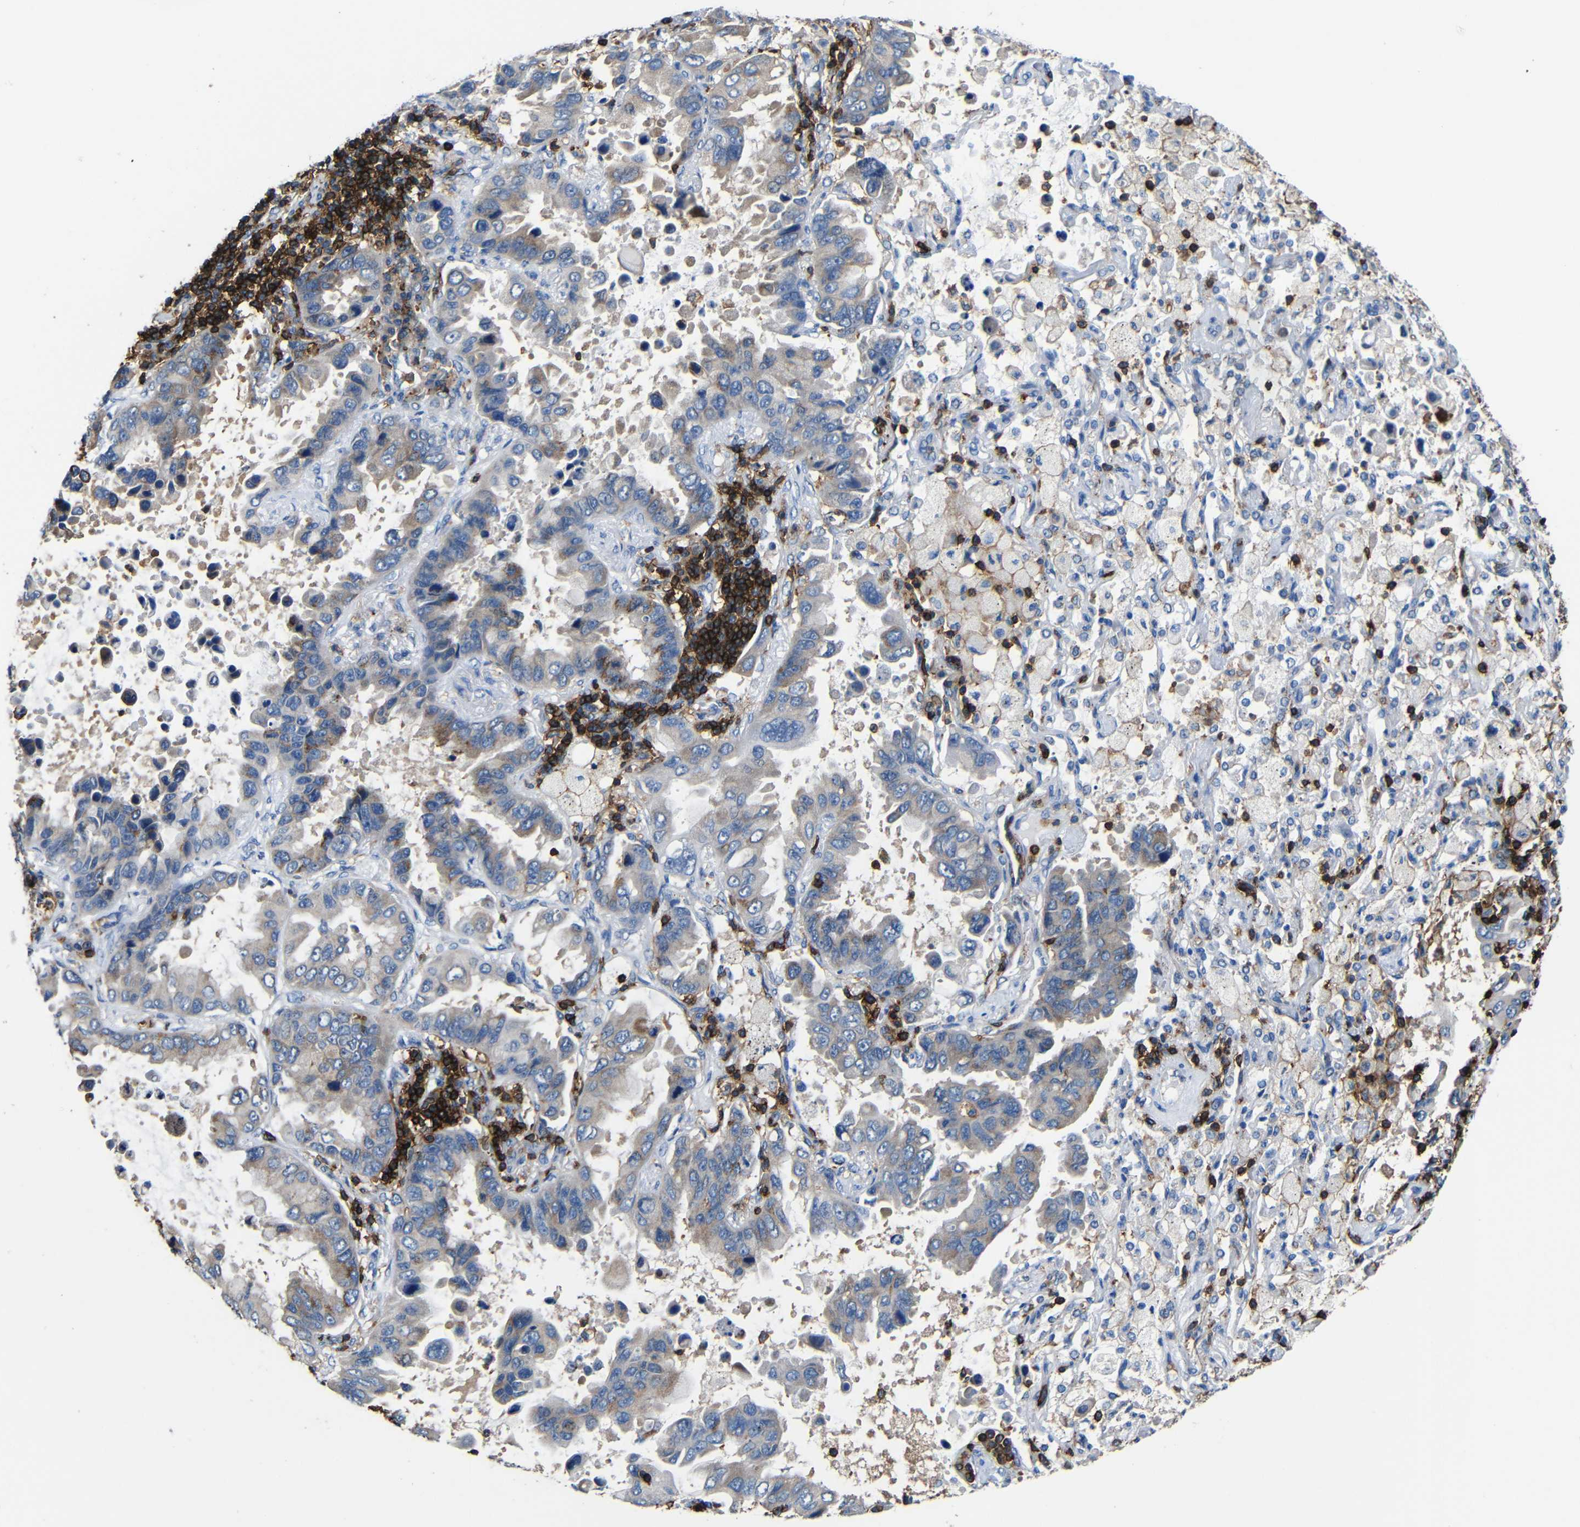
{"staining": {"intensity": "weak", "quantity": "25%-75%", "location": "cytoplasmic/membranous"}, "tissue": "lung cancer", "cell_type": "Tumor cells", "image_type": "cancer", "snomed": [{"axis": "morphology", "description": "Adenocarcinoma, NOS"}, {"axis": "topography", "description": "Lung"}], "caption": "Immunohistochemical staining of human lung adenocarcinoma shows weak cytoplasmic/membranous protein staining in approximately 25%-75% of tumor cells.", "gene": "P2RY12", "patient": {"sex": "male", "age": 64}}